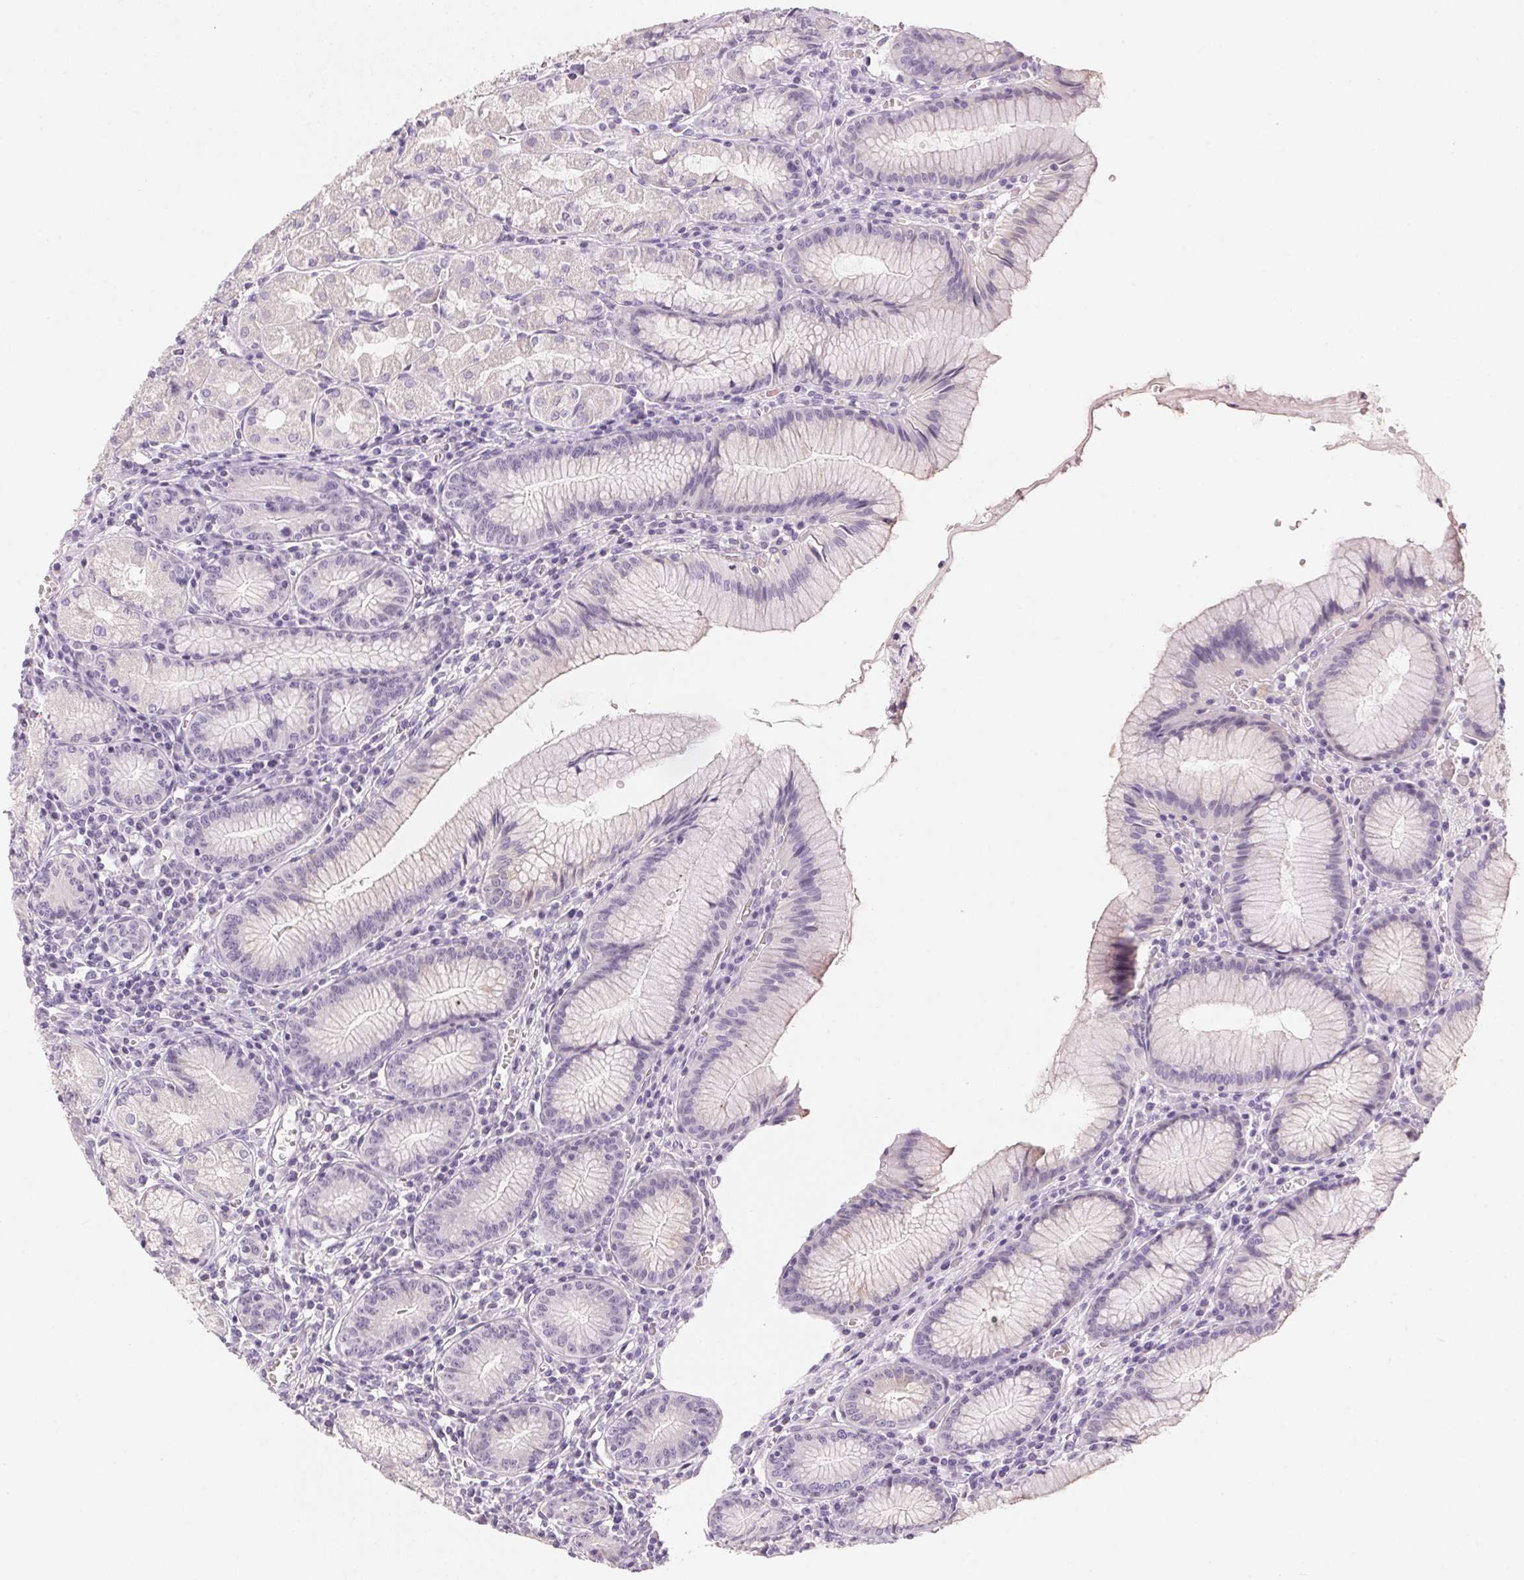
{"staining": {"intensity": "weak", "quantity": "<25%", "location": "cytoplasmic/membranous"}, "tissue": "stomach", "cell_type": "Glandular cells", "image_type": "normal", "snomed": [{"axis": "morphology", "description": "Normal tissue, NOS"}, {"axis": "topography", "description": "Stomach"}], "caption": "Protein analysis of unremarkable stomach shows no significant staining in glandular cells.", "gene": "HSD17B2", "patient": {"sex": "male", "age": 55}}